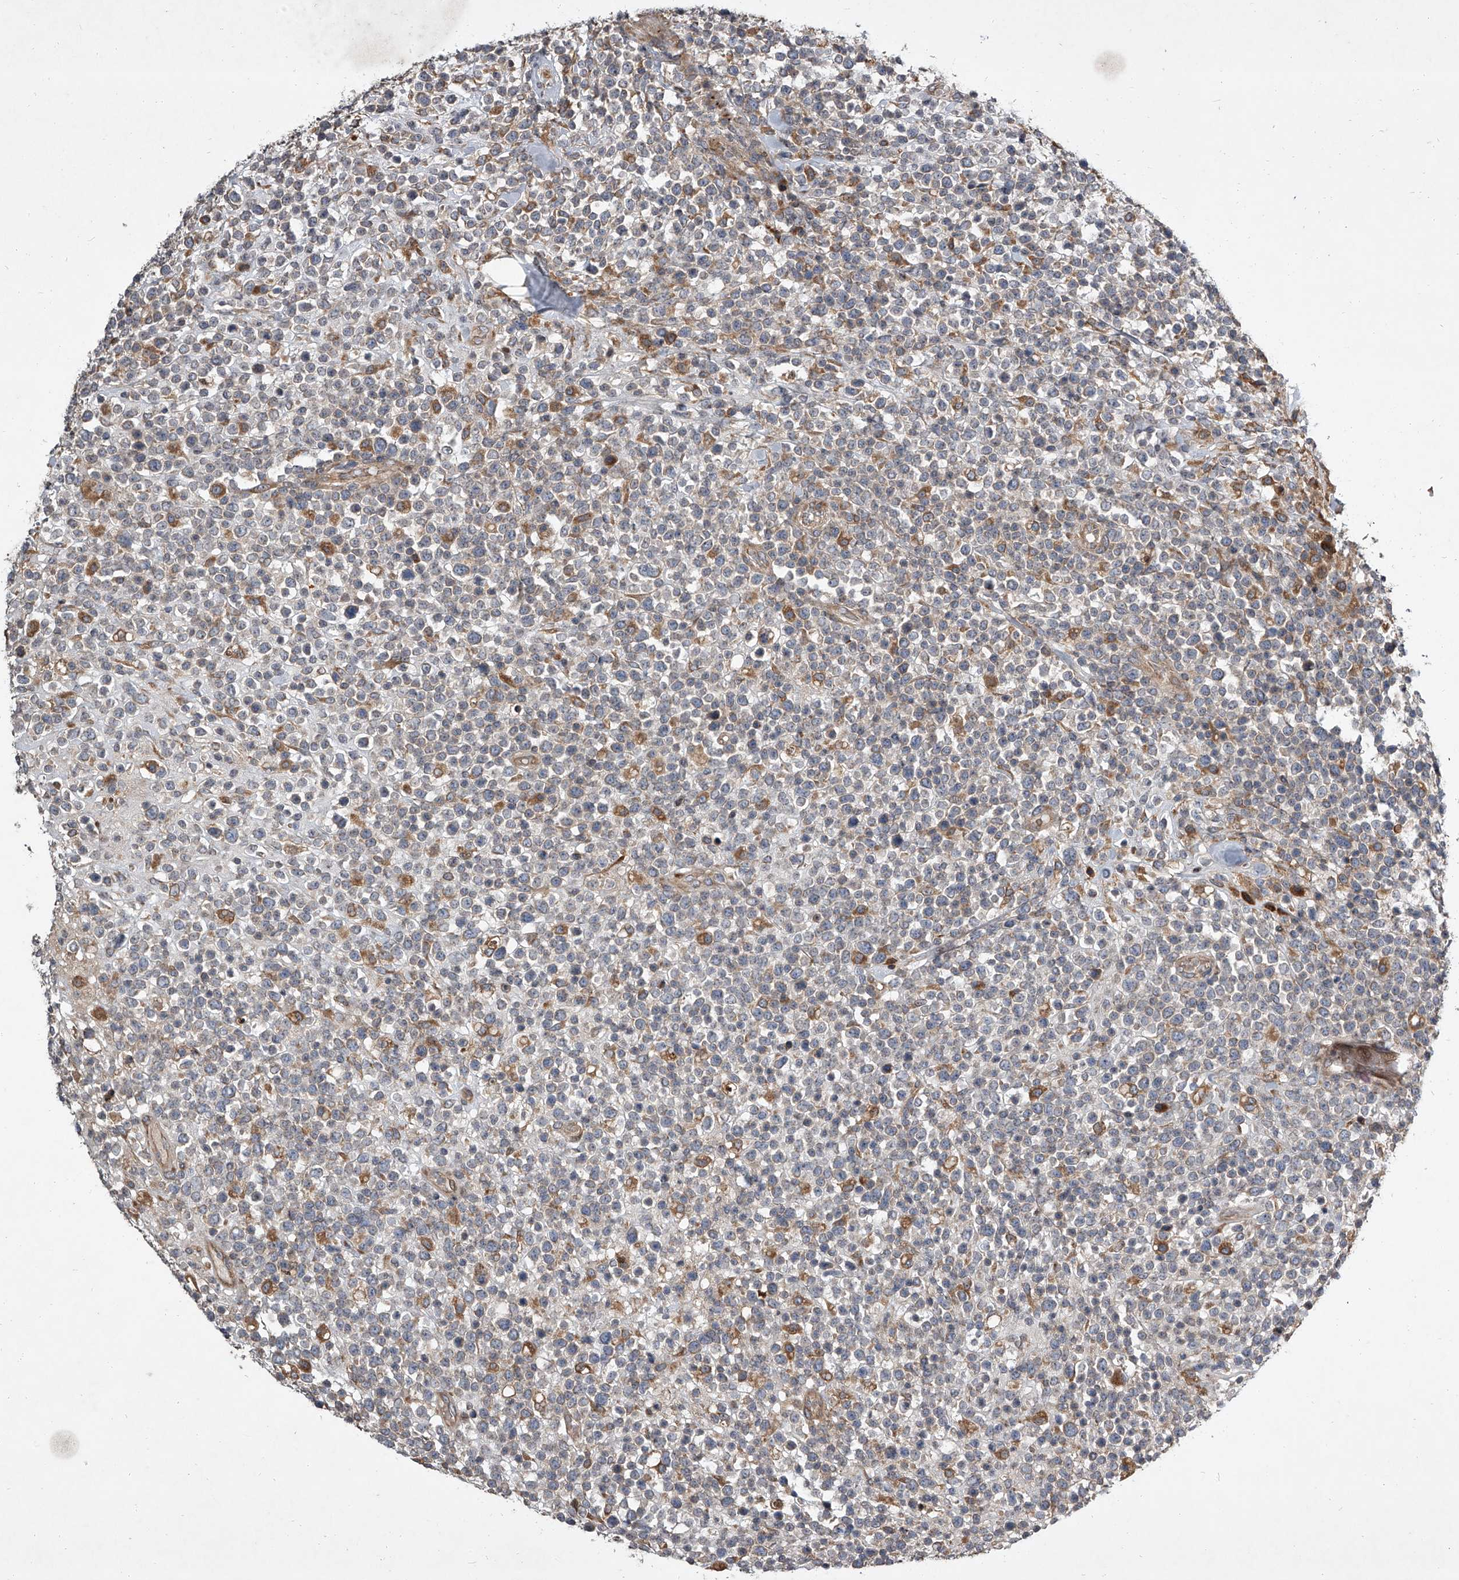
{"staining": {"intensity": "moderate", "quantity": "<25%", "location": "cytoplasmic/membranous"}, "tissue": "lymphoma", "cell_type": "Tumor cells", "image_type": "cancer", "snomed": [{"axis": "morphology", "description": "Malignant lymphoma, non-Hodgkin's type, High grade"}, {"axis": "topography", "description": "Colon"}], "caption": "Immunohistochemistry (IHC) histopathology image of neoplastic tissue: lymphoma stained using IHC displays low levels of moderate protein expression localized specifically in the cytoplasmic/membranous of tumor cells, appearing as a cytoplasmic/membranous brown color.", "gene": "EVA1C", "patient": {"sex": "female", "age": 53}}